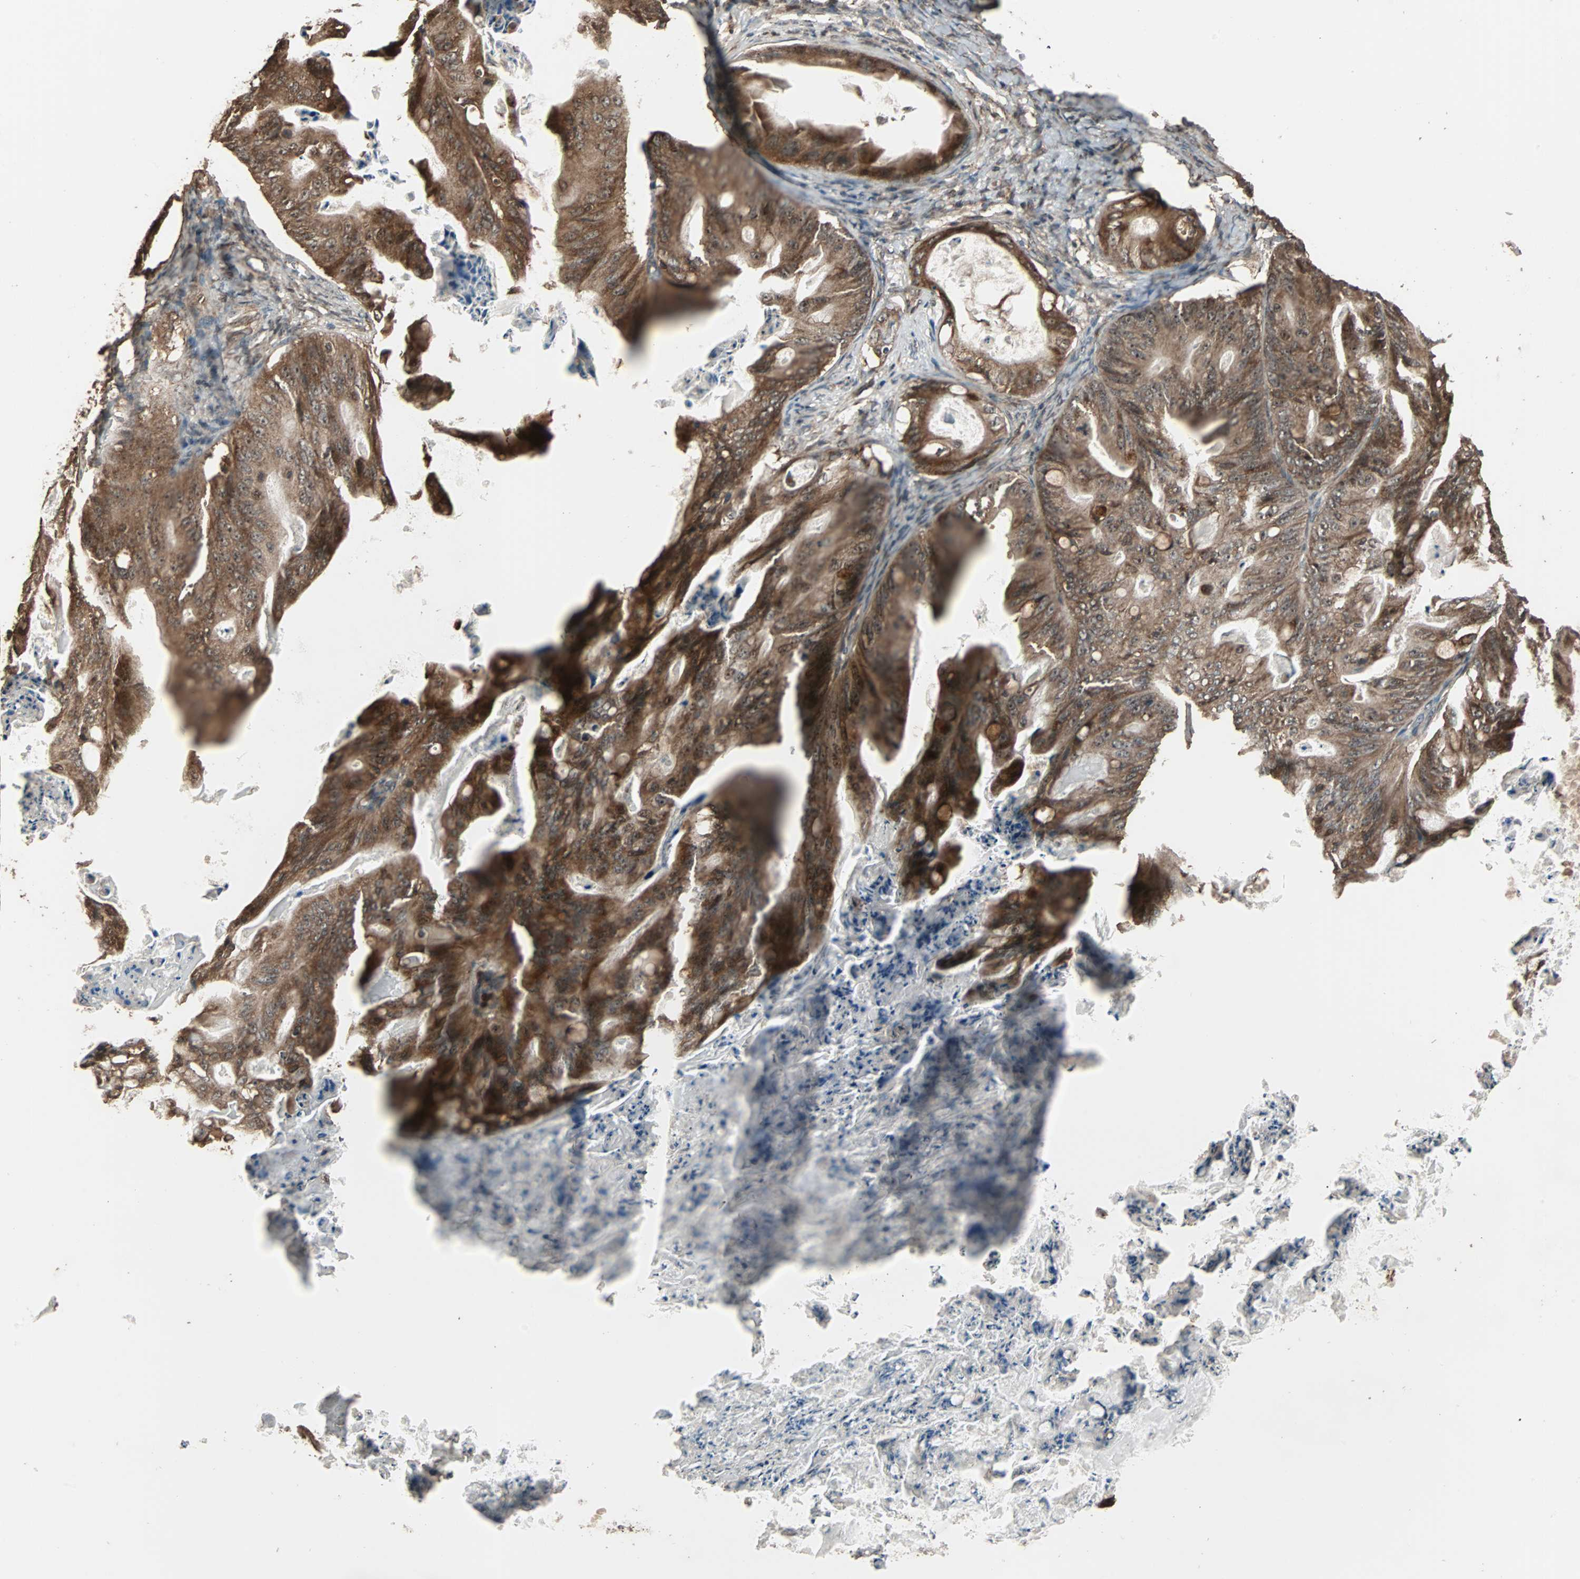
{"staining": {"intensity": "moderate", "quantity": ">75%", "location": "cytoplasmic/membranous"}, "tissue": "ovarian cancer", "cell_type": "Tumor cells", "image_type": "cancer", "snomed": [{"axis": "morphology", "description": "Cystadenocarcinoma, mucinous, NOS"}, {"axis": "topography", "description": "Ovary"}], "caption": "This is an image of immunohistochemistry (IHC) staining of ovarian mucinous cystadenocarcinoma, which shows moderate staining in the cytoplasmic/membranous of tumor cells.", "gene": "LAMTOR5", "patient": {"sex": "female", "age": 36}}